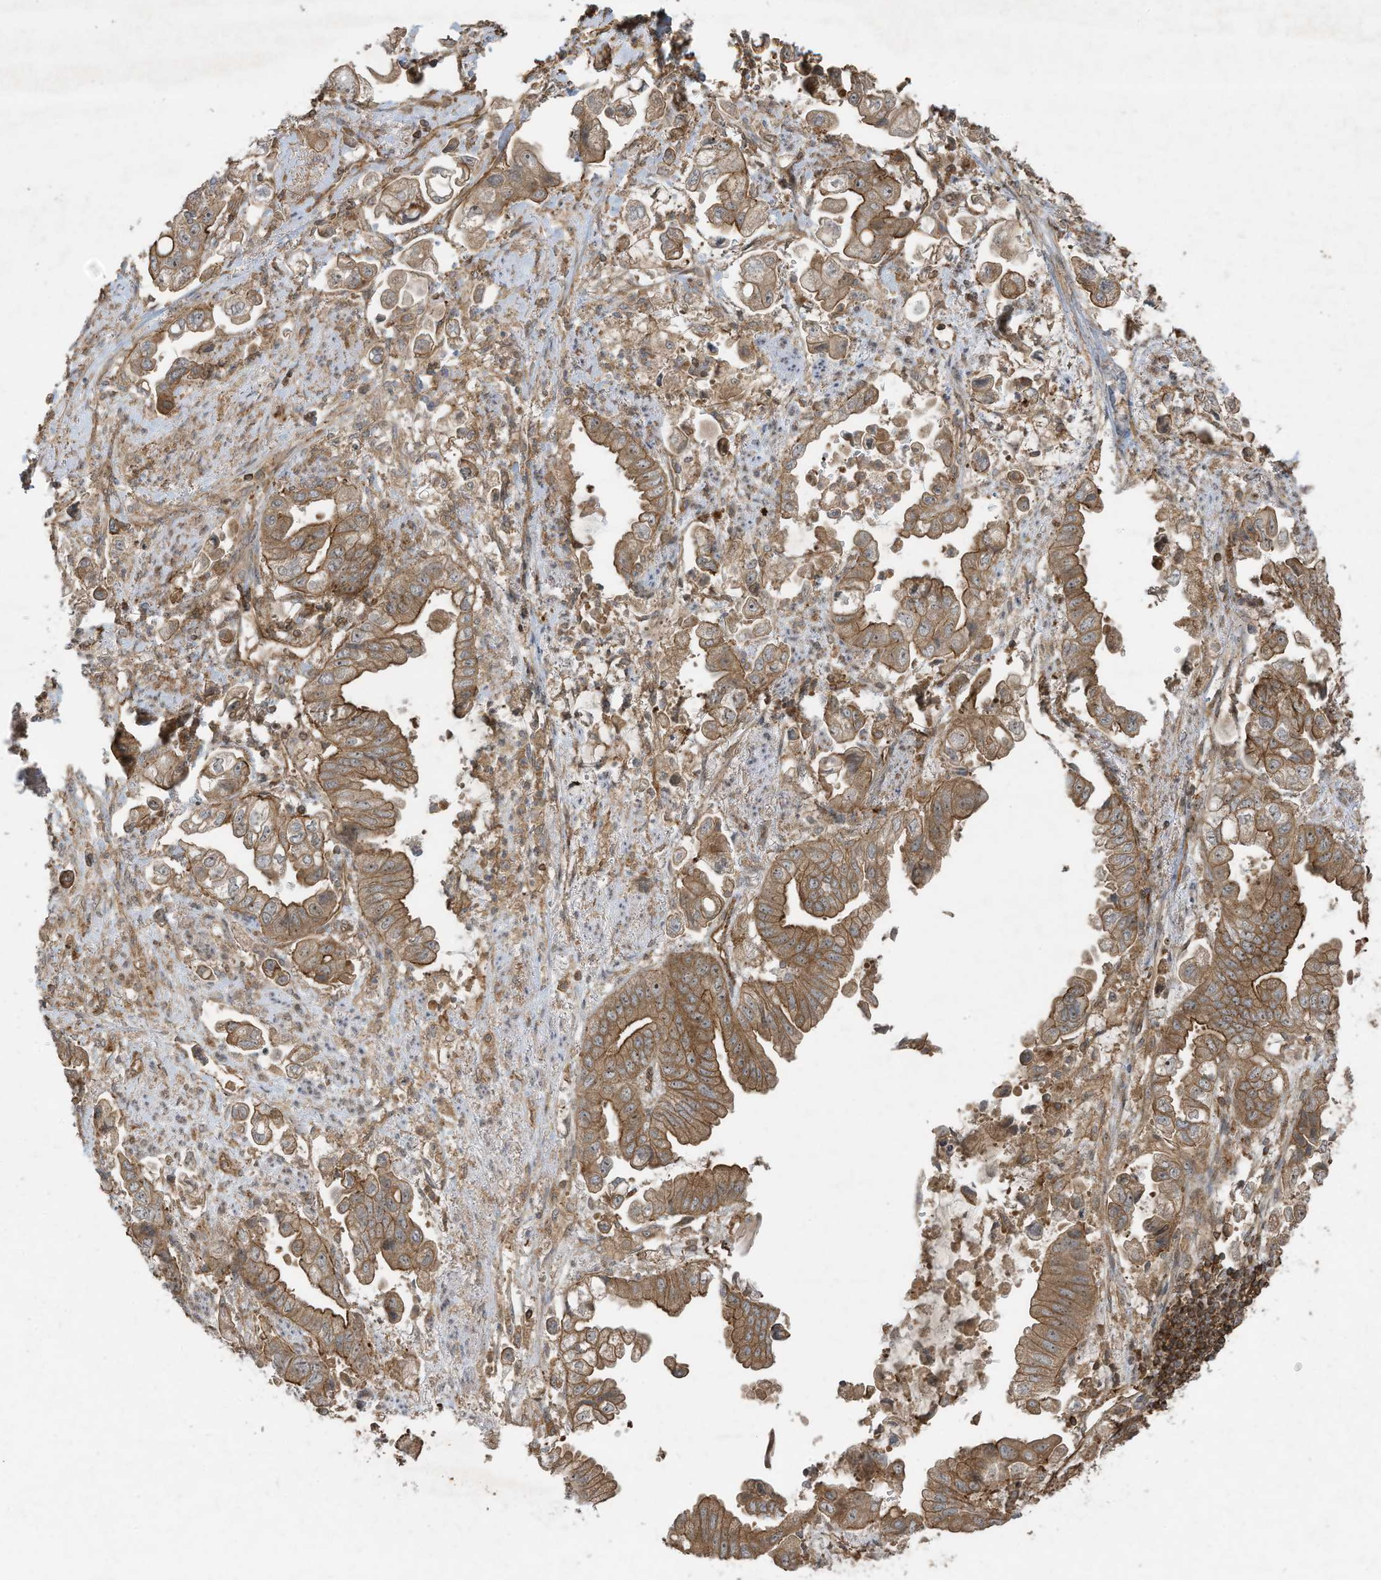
{"staining": {"intensity": "moderate", "quantity": ">75%", "location": "cytoplasmic/membranous"}, "tissue": "stomach cancer", "cell_type": "Tumor cells", "image_type": "cancer", "snomed": [{"axis": "morphology", "description": "Adenocarcinoma, NOS"}, {"axis": "topography", "description": "Stomach"}], "caption": "Stomach cancer (adenocarcinoma) stained with a brown dye reveals moderate cytoplasmic/membranous positive positivity in approximately >75% of tumor cells.", "gene": "DDIT4", "patient": {"sex": "male", "age": 62}}